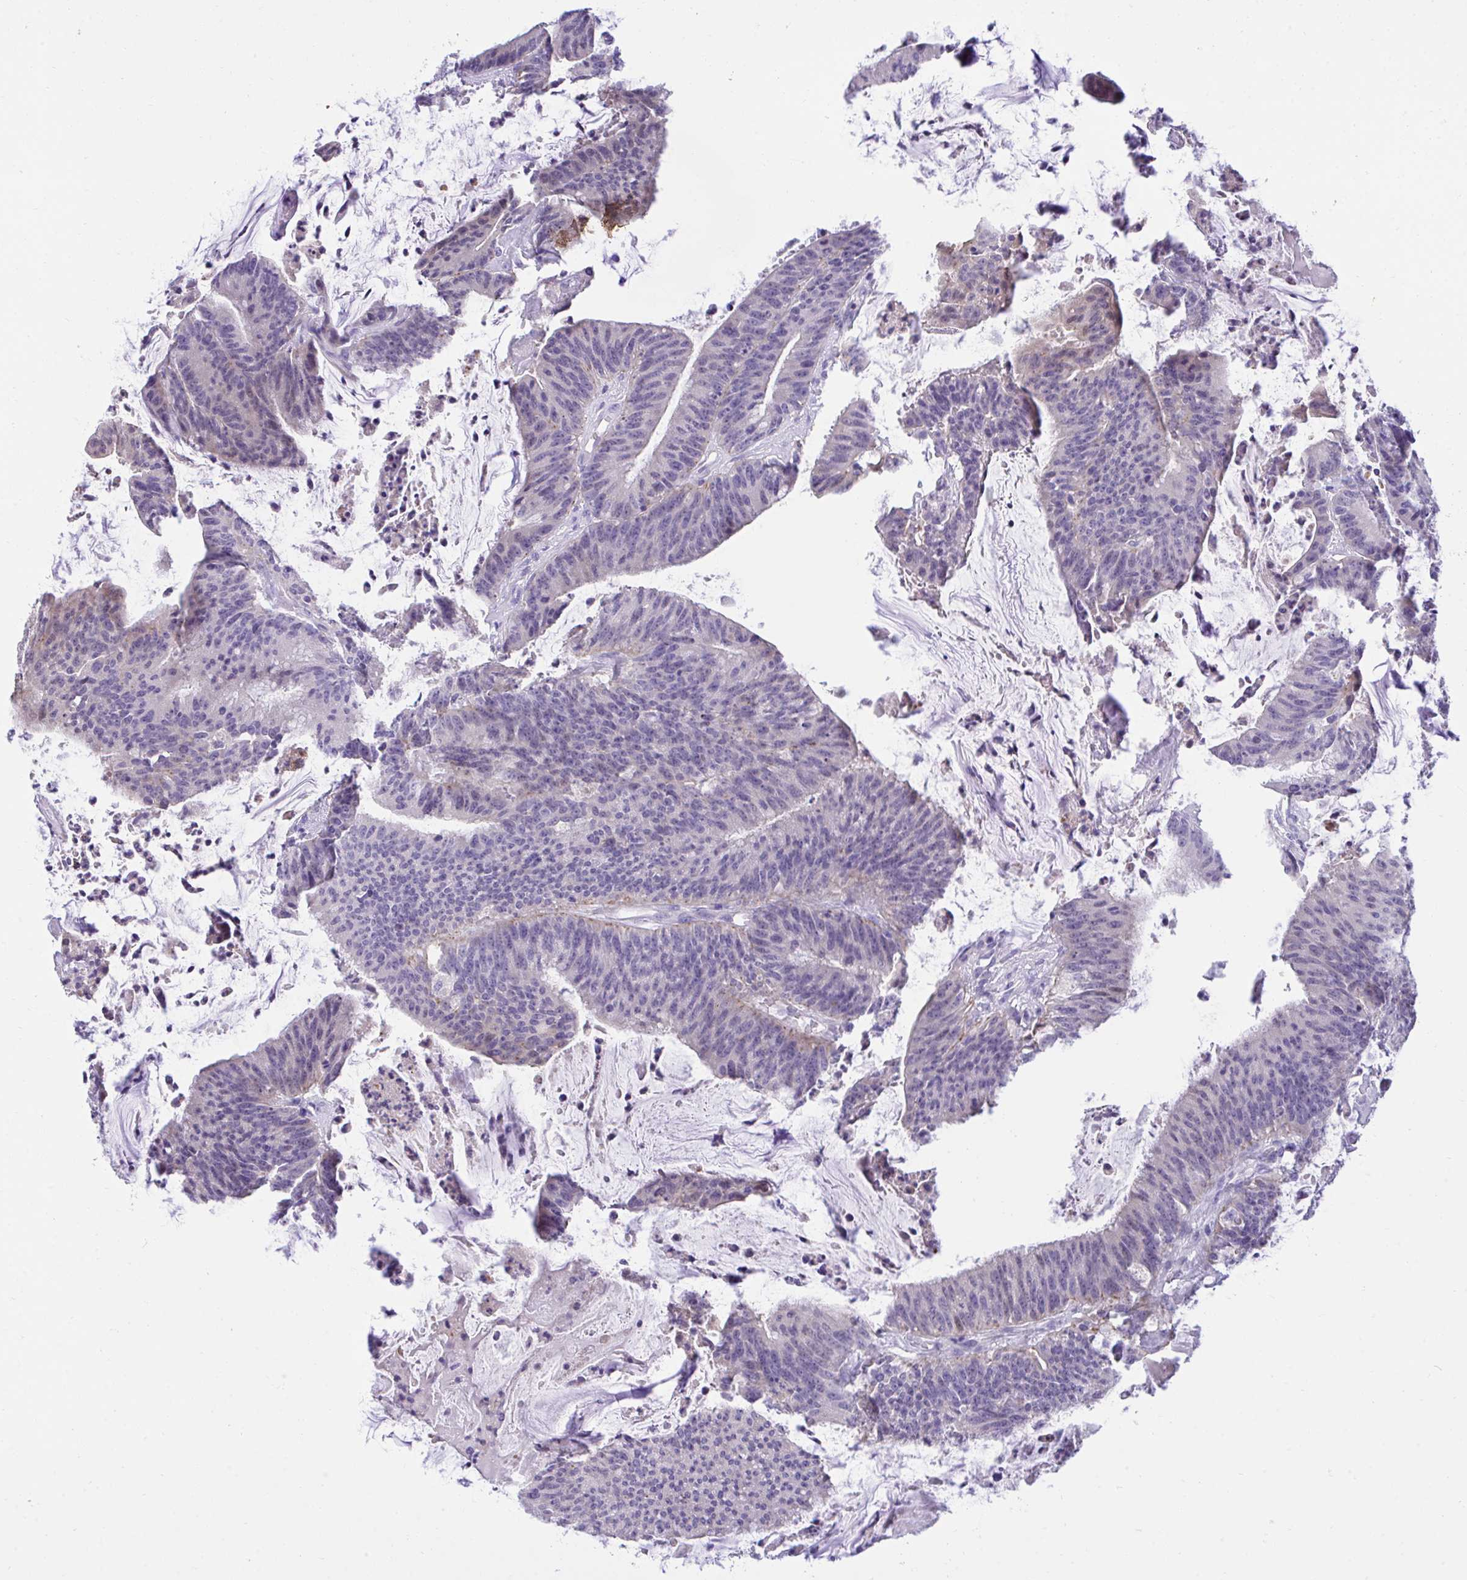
{"staining": {"intensity": "negative", "quantity": "none", "location": "none"}, "tissue": "colorectal cancer", "cell_type": "Tumor cells", "image_type": "cancer", "snomed": [{"axis": "morphology", "description": "Adenocarcinoma, NOS"}, {"axis": "topography", "description": "Colon"}], "caption": "This is a micrograph of immunohistochemistry (IHC) staining of colorectal cancer, which shows no staining in tumor cells.", "gene": "TMCO5A", "patient": {"sex": "female", "age": 78}}